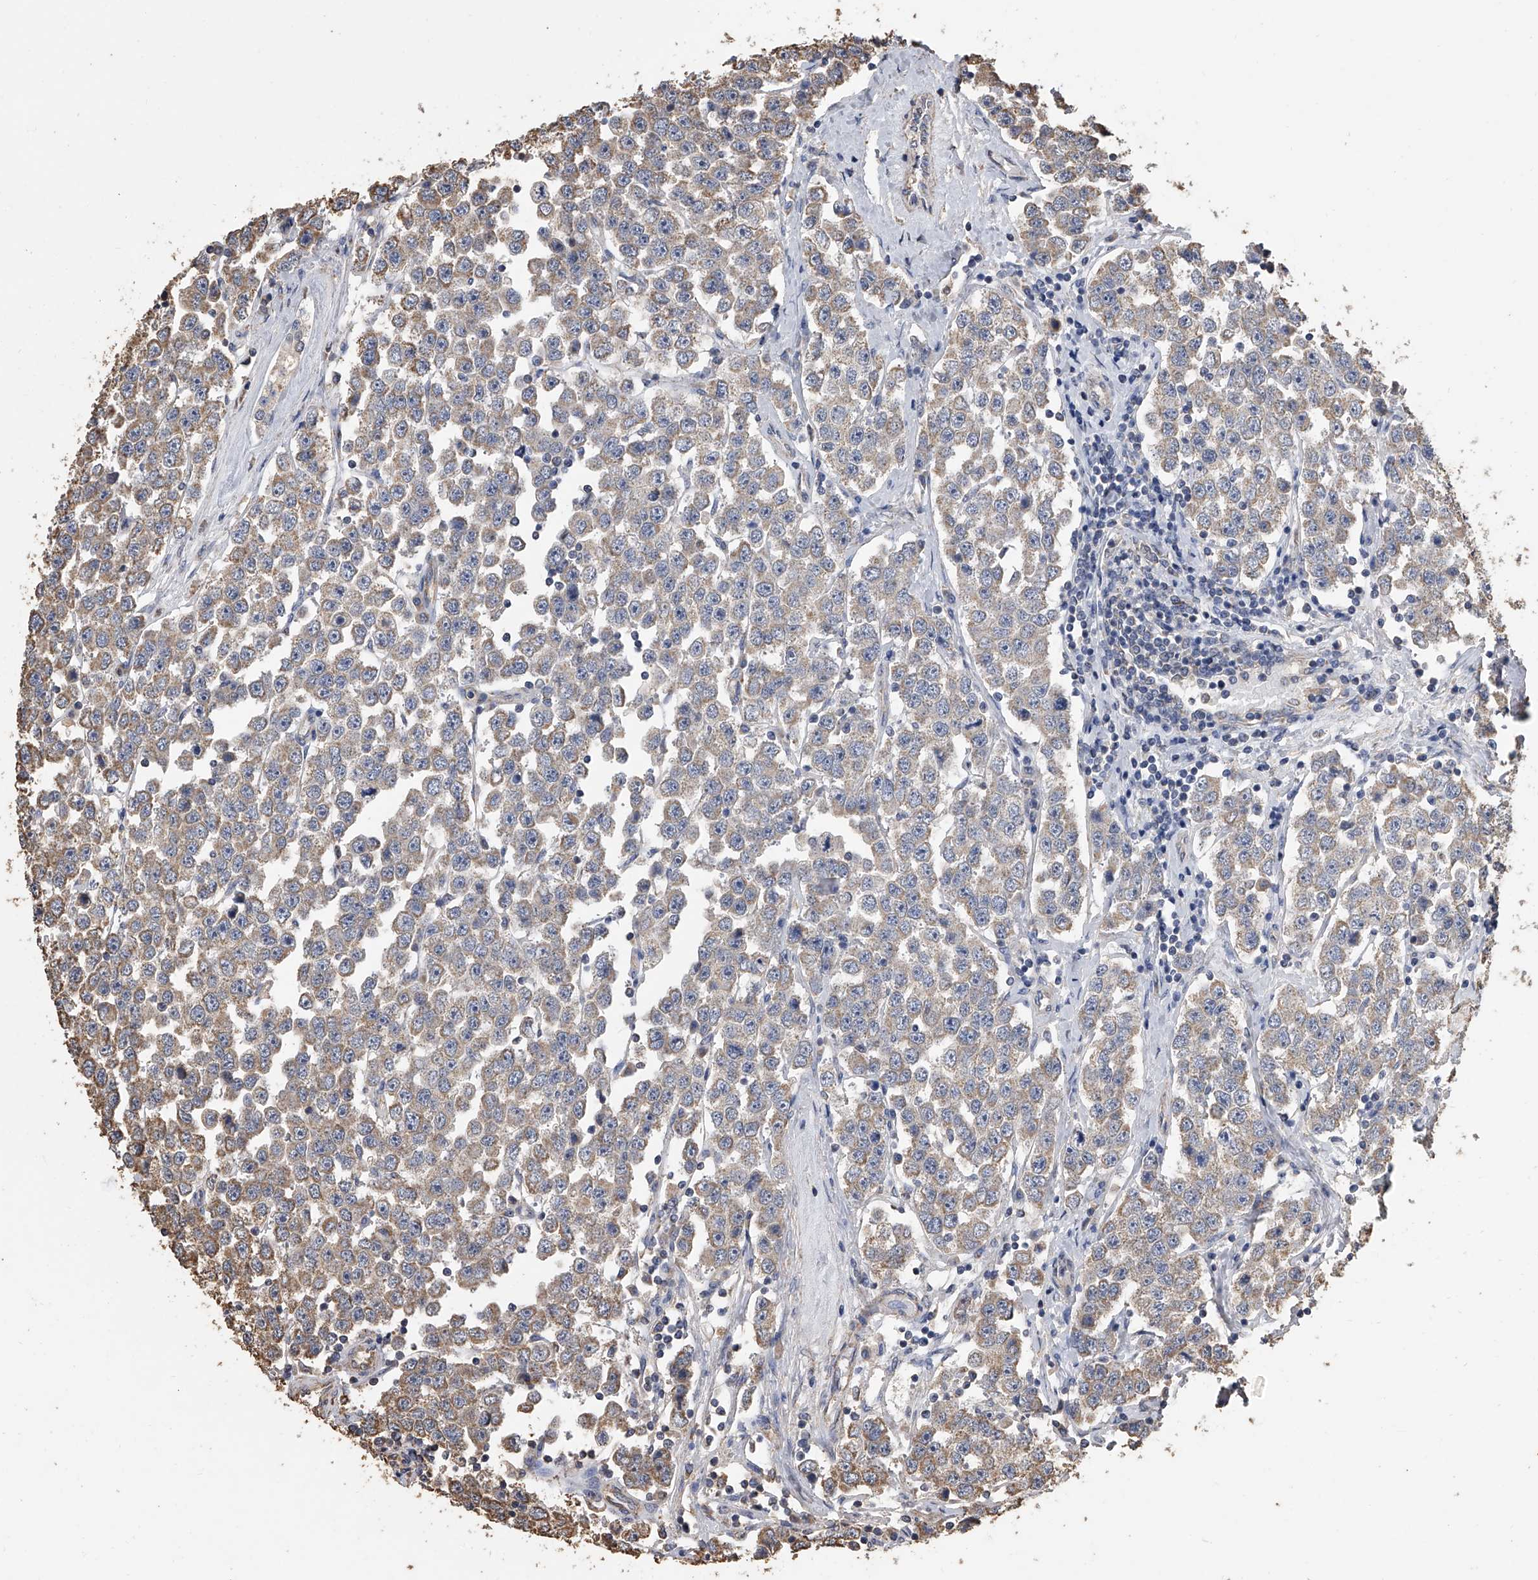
{"staining": {"intensity": "moderate", "quantity": "<25%", "location": "cytoplasmic/membranous"}, "tissue": "testis cancer", "cell_type": "Tumor cells", "image_type": "cancer", "snomed": [{"axis": "morphology", "description": "Seminoma, NOS"}, {"axis": "topography", "description": "Testis"}], "caption": "Immunohistochemistry micrograph of testis cancer stained for a protein (brown), which shows low levels of moderate cytoplasmic/membranous staining in approximately <25% of tumor cells.", "gene": "MRPL28", "patient": {"sex": "male", "age": 28}}